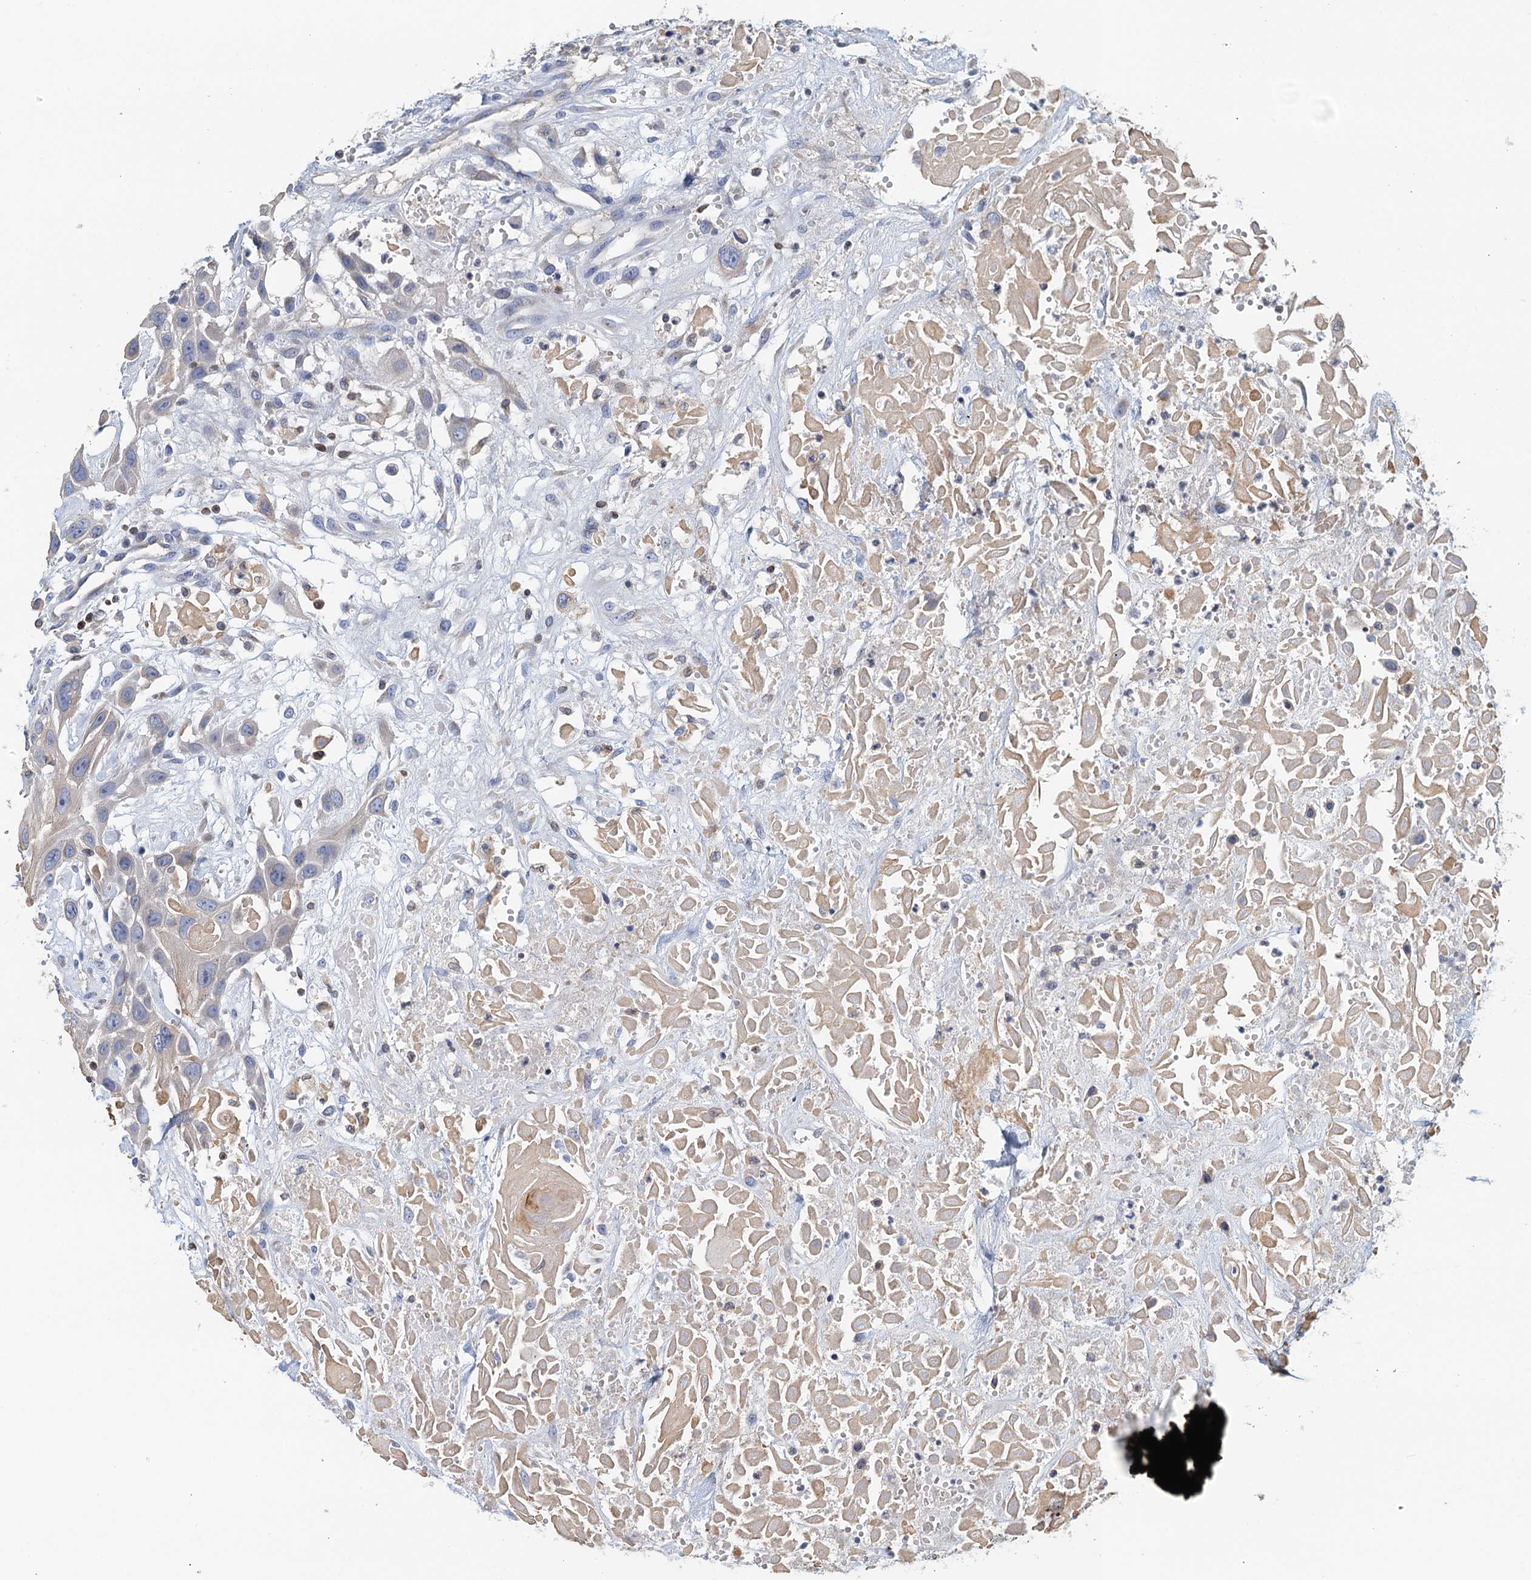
{"staining": {"intensity": "negative", "quantity": "none", "location": "none"}, "tissue": "head and neck cancer", "cell_type": "Tumor cells", "image_type": "cancer", "snomed": [{"axis": "morphology", "description": "Squamous cell carcinoma, NOS"}, {"axis": "topography", "description": "Head-Neck"}], "caption": "Tumor cells are negative for protein expression in human head and neck cancer (squamous cell carcinoma). (Stains: DAB (3,3'-diaminobenzidine) immunohistochemistry with hematoxylin counter stain, Microscopy: brightfield microscopy at high magnification).", "gene": "TRAF3IP3", "patient": {"sex": "male", "age": 81}}